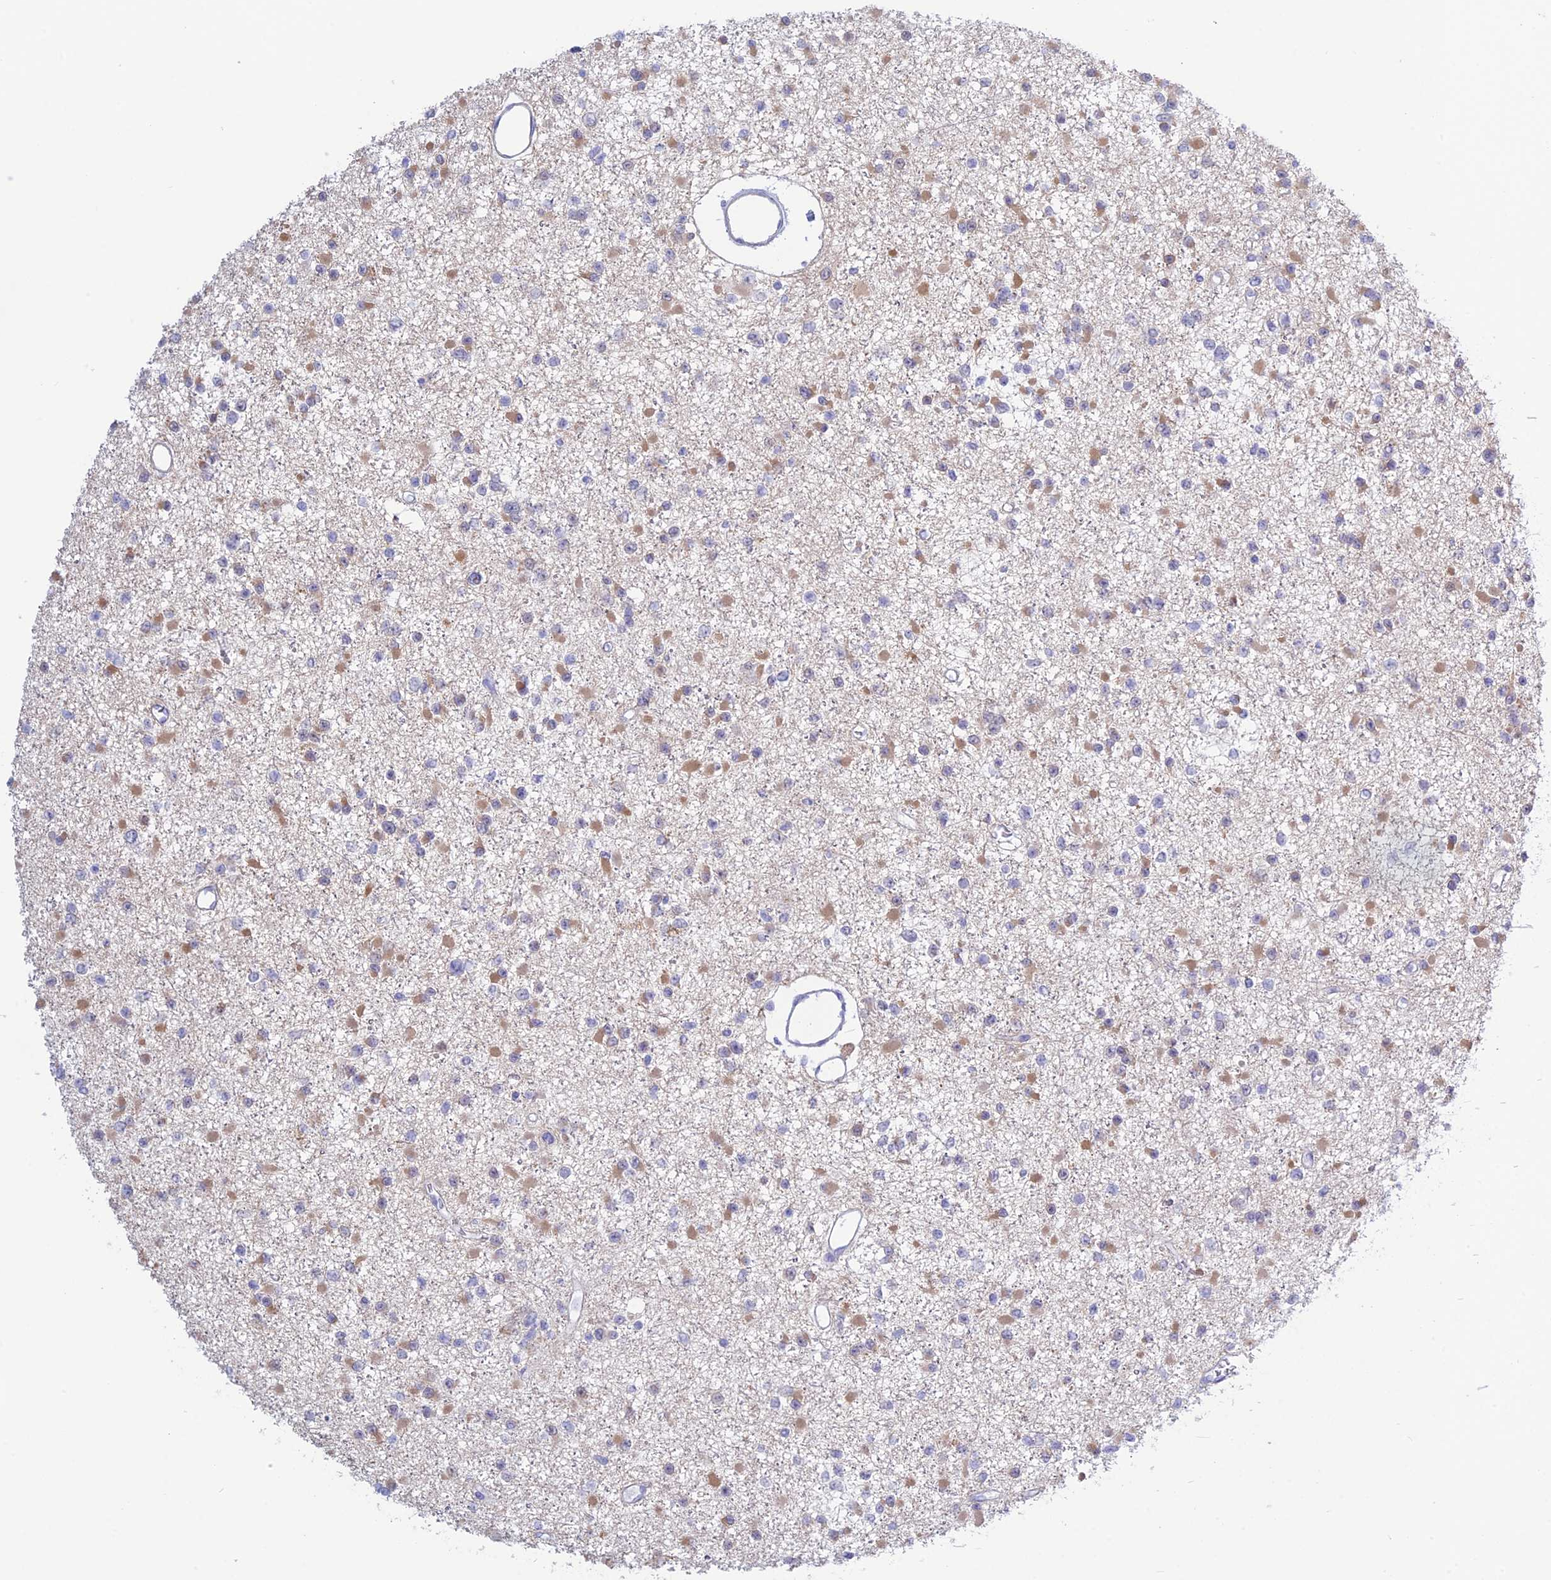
{"staining": {"intensity": "weak", "quantity": "25%-75%", "location": "cytoplasmic/membranous"}, "tissue": "glioma", "cell_type": "Tumor cells", "image_type": "cancer", "snomed": [{"axis": "morphology", "description": "Glioma, malignant, Low grade"}, {"axis": "topography", "description": "Brain"}], "caption": "DAB immunohistochemical staining of human glioma exhibits weak cytoplasmic/membranous protein staining in about 25%-75% of tumor cells.", "gene": "LHFPL2", "patient": {"sex": "female", "age": 22}}